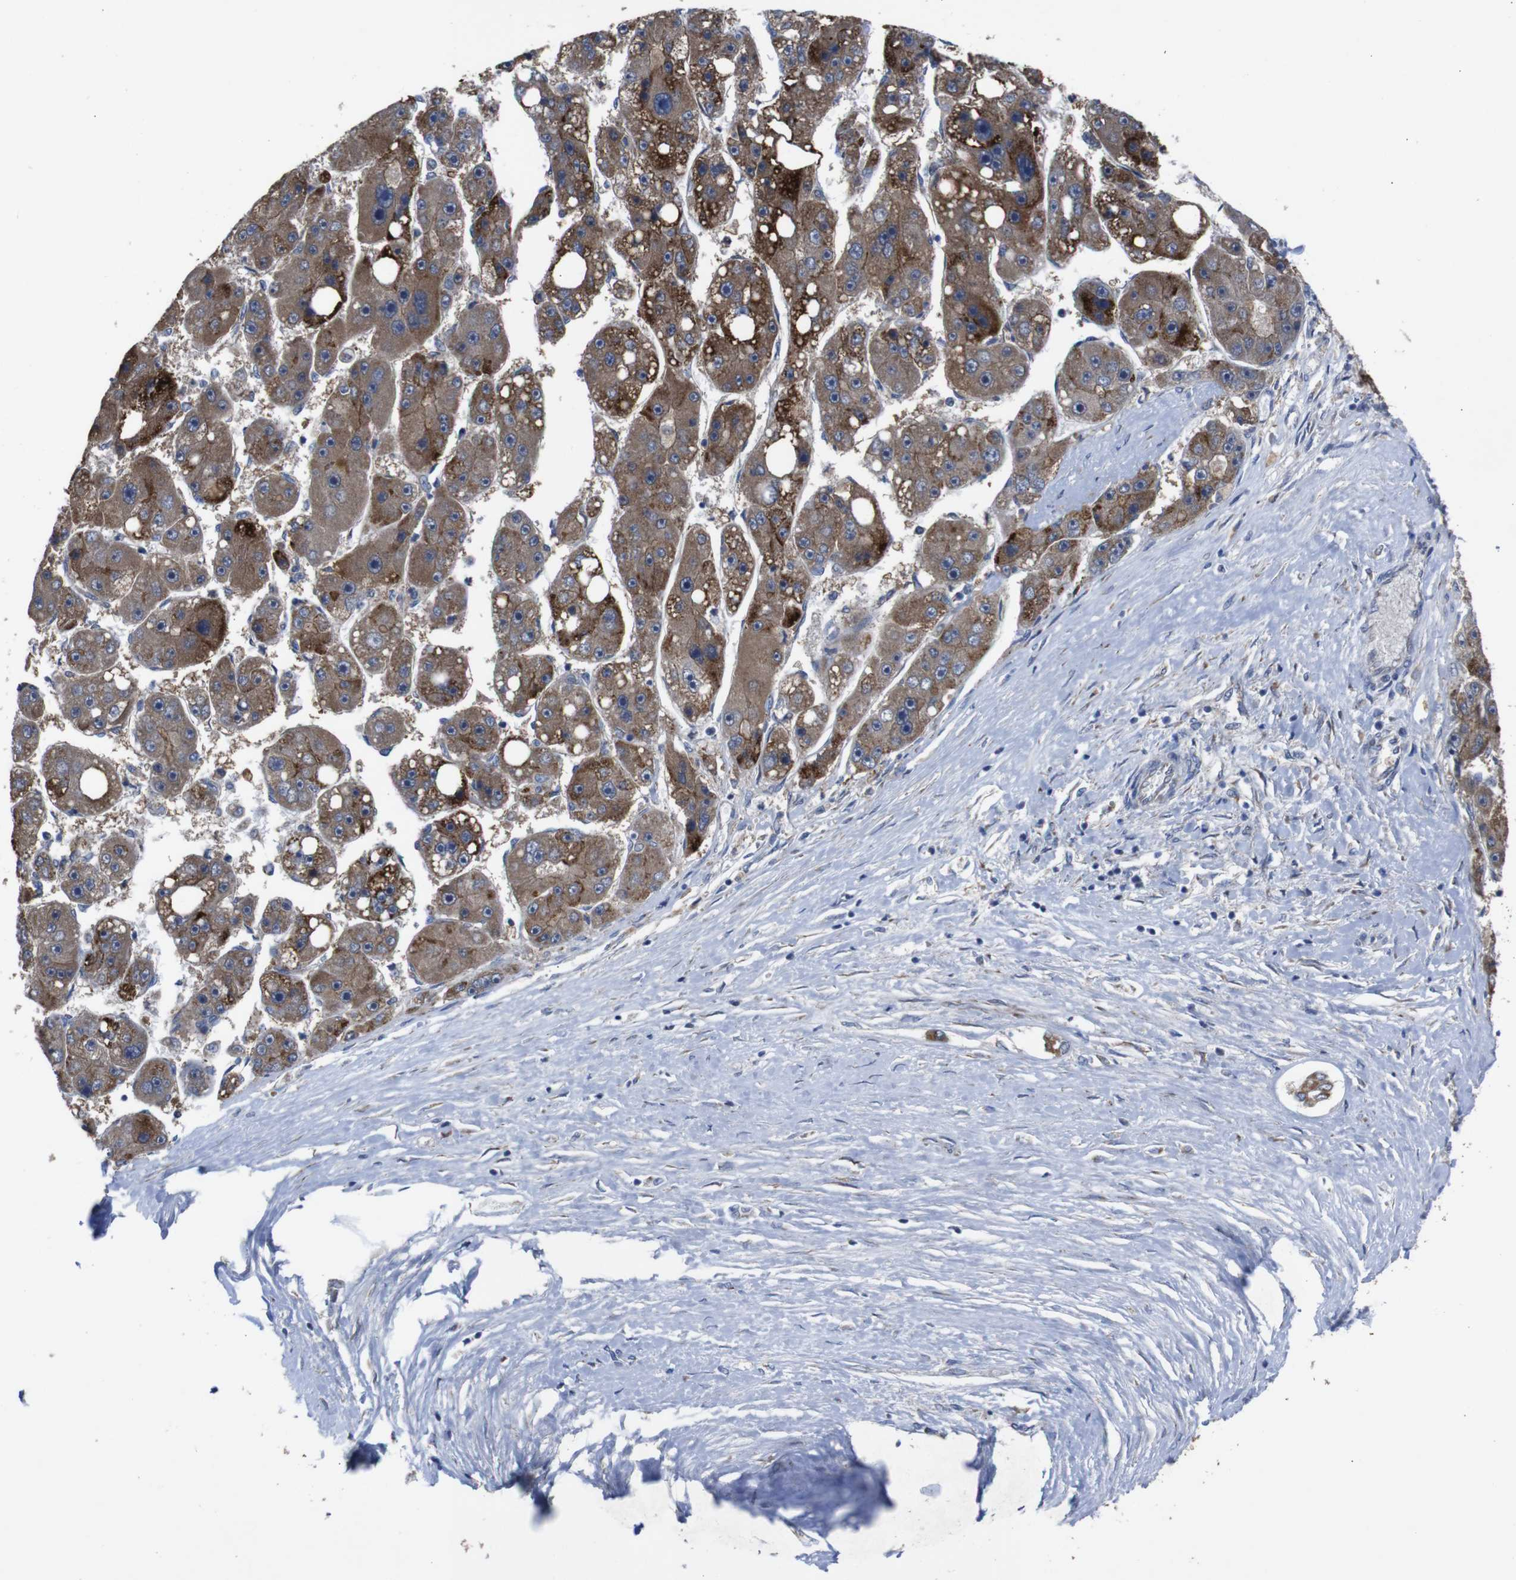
{"staining": {"intensity": "moderate", "quantity": ">75%", "location": "cytoplasmic/membranous"}, "tissue": "liver cancer", "cell_type": "Tumor cells", "image_type": "cancer", "snomed": [{"axis": "morphology", "description": "Carcinoma, Hepatocellular, NOS"}, {"axis": "topography", "description": "Liver"}], "caption": "Moderate cytoplasmic/membranous expression is identified in about >75% of tumor cells in hepatocellular carcinoma (liver).", "gene": "CHST10", "patient": {"sex": "female", "age": 61}}